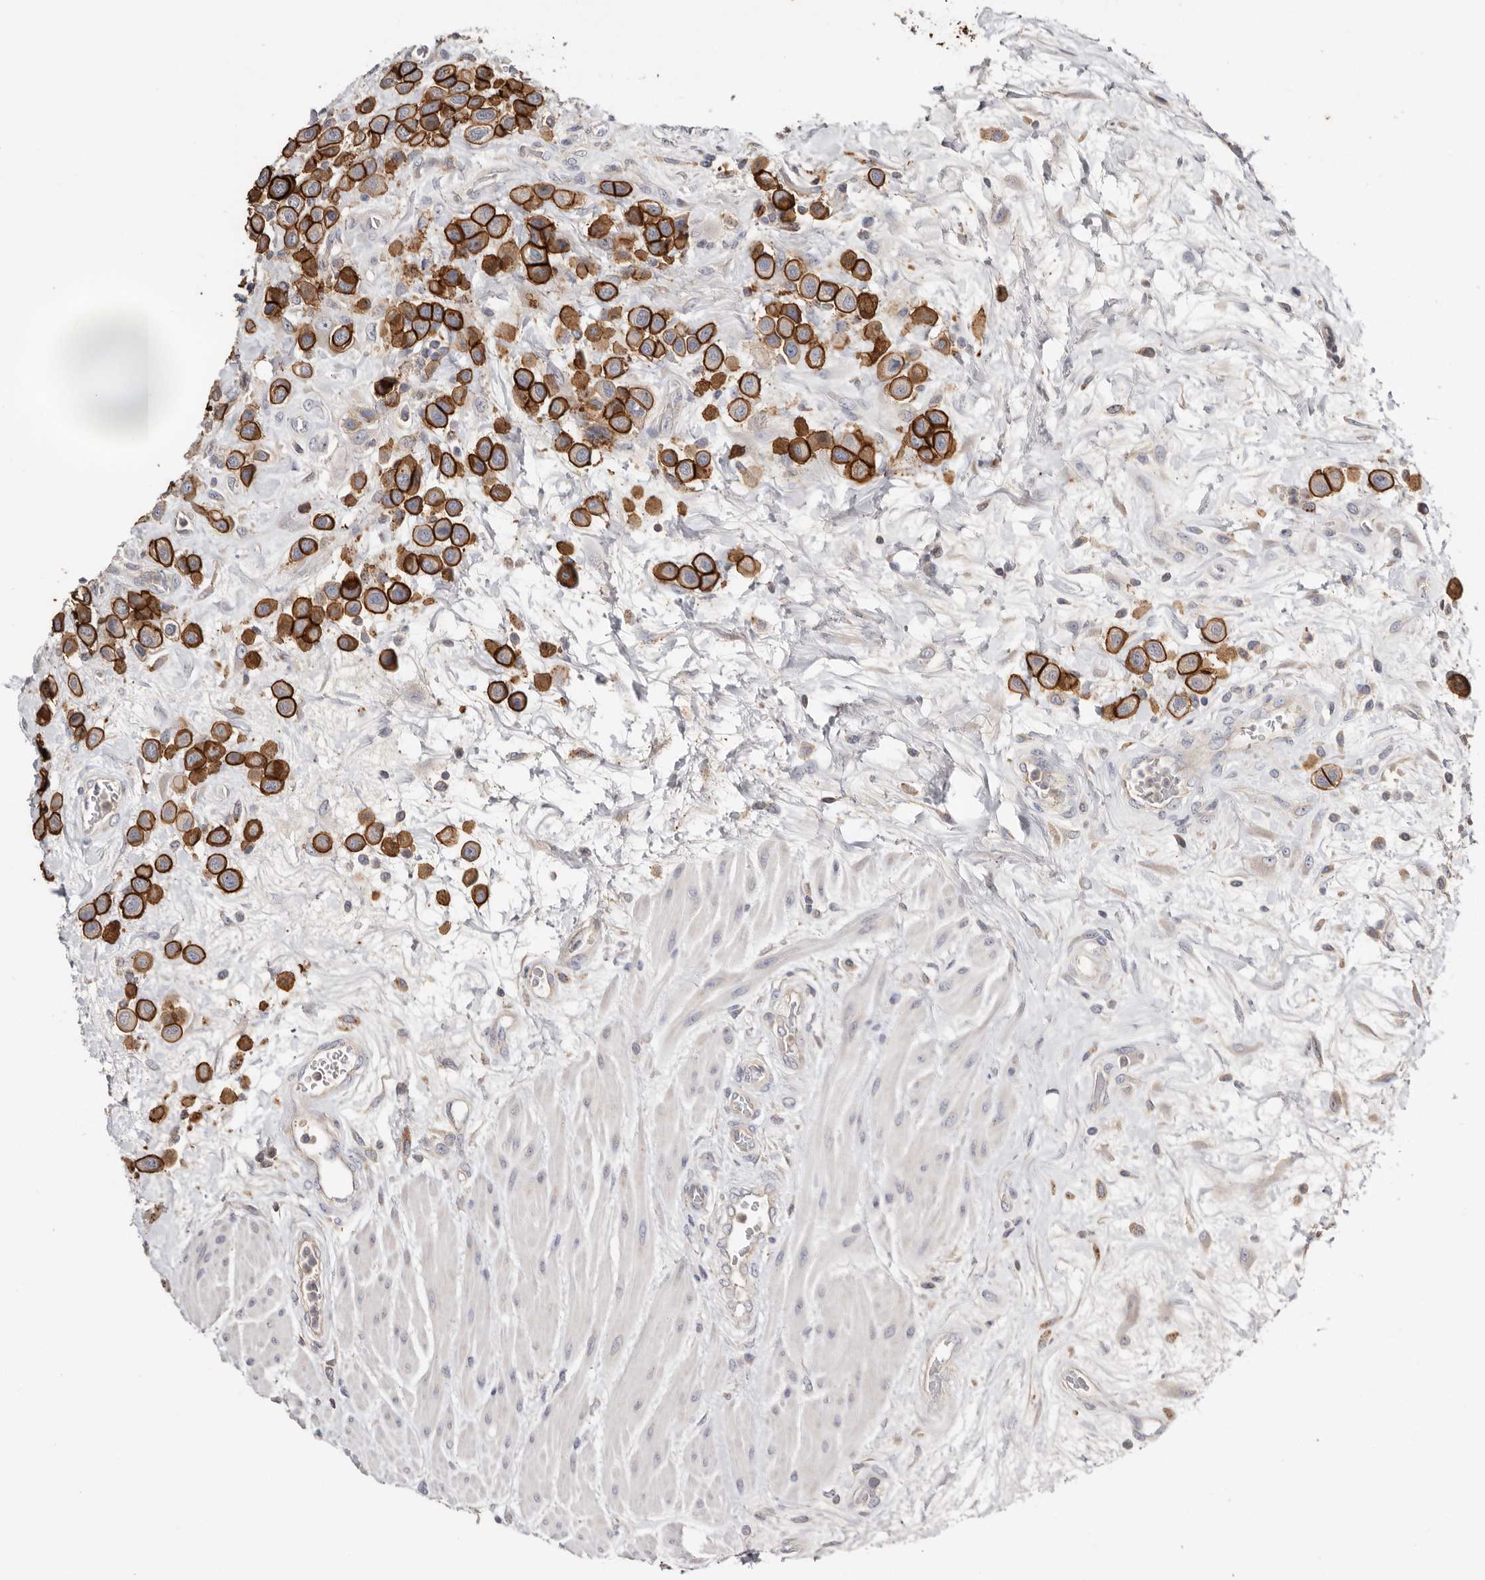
{"staining": {"intensity": "strong", "quantity": ">75%", "location": "cytoplasmic/membranous"}, "tissue": "urothelial cancer", "cell_type": "Tumor cells", "image_type": "cancer", "snomed": [{"axis": "morphology", "description": "Urothelial carcinoma, High grade"}, {"axis": "topography", "description": "Urinary bladder"}], "caption": "Immunohistochemistry of urothelial cancer shows high levels of strong cytoplasmic/membranous positivity in approximately >75% of tumor cells.", "gene": "S100A14", "patient": {"sex": "male", "age": 50}}